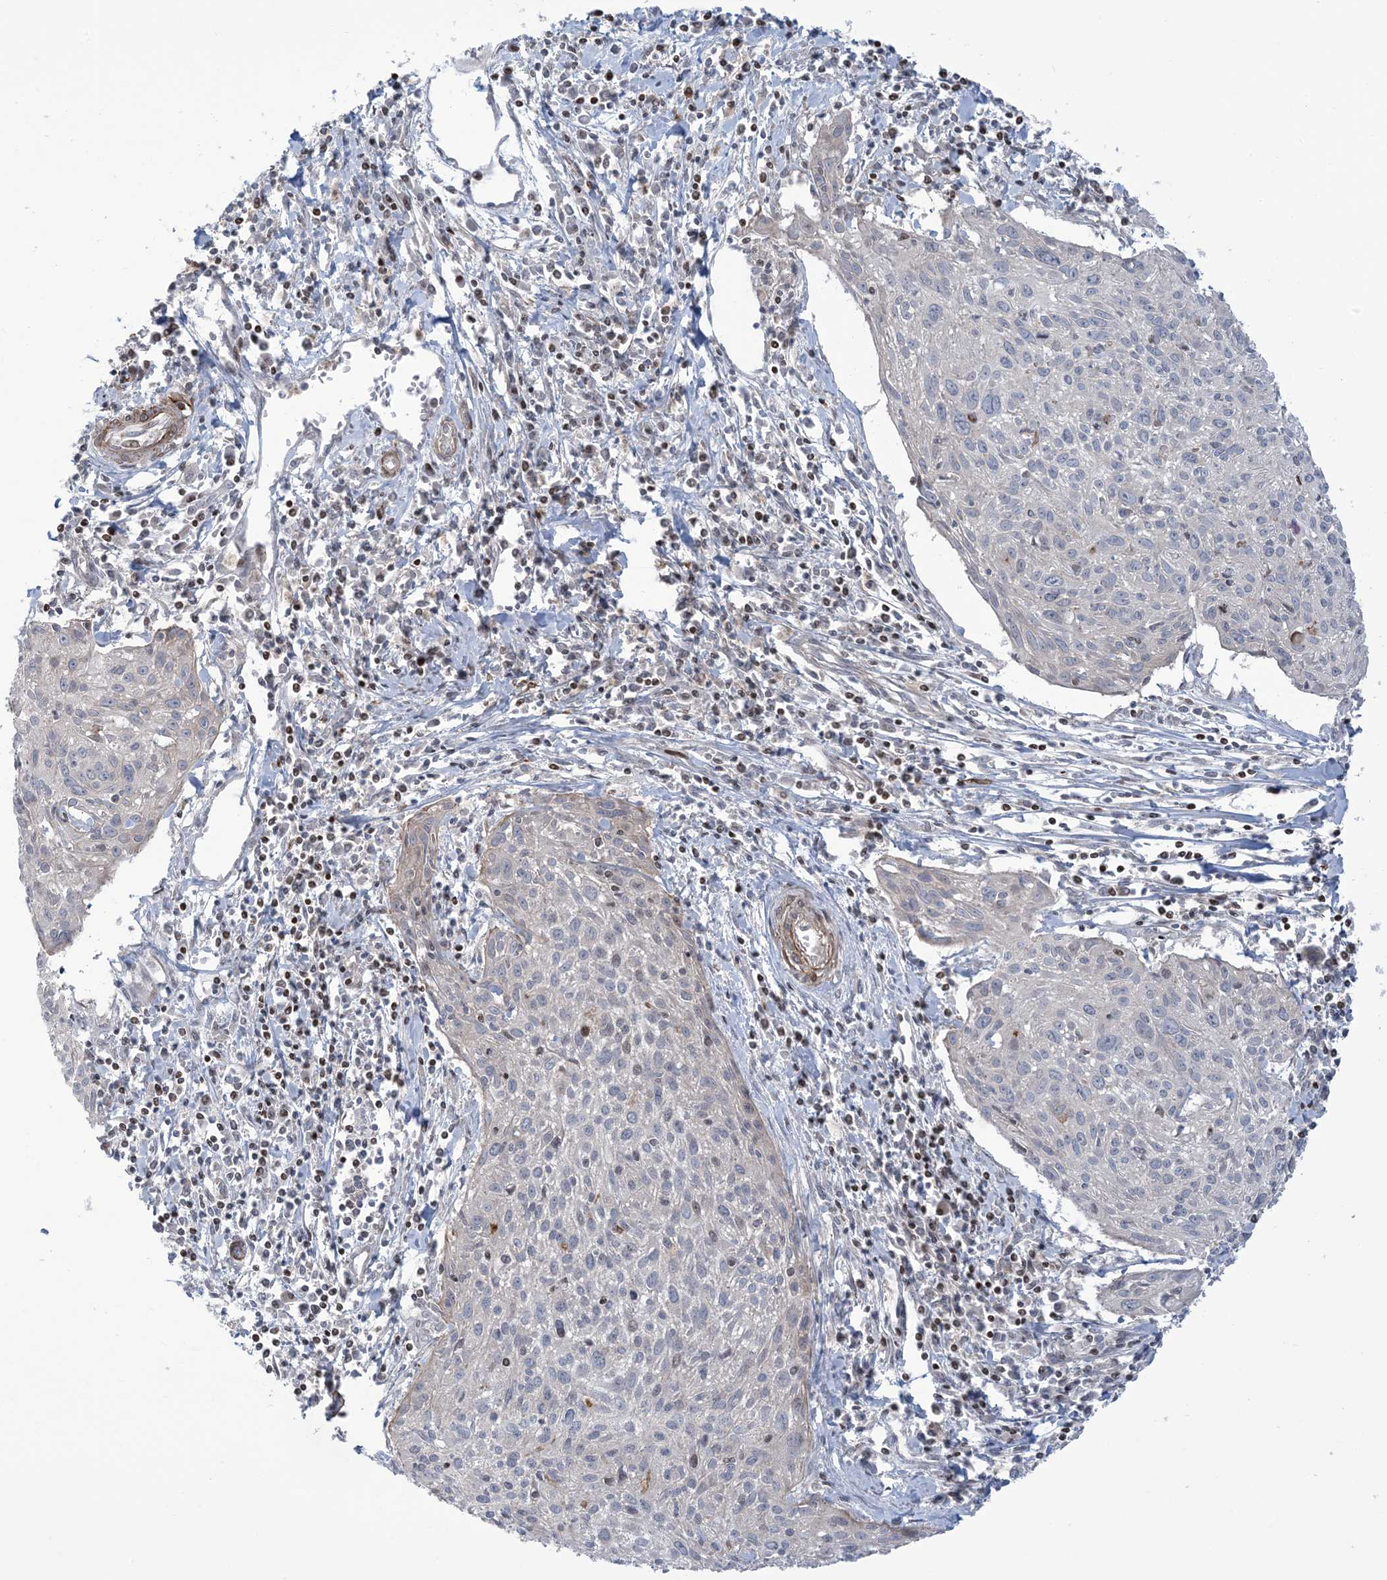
{"staining": {"intensity": "negative", "quantity": "none", "location": "none"}, "tissue": "cervical cancer", "cell_type": "Tumor cells", "image_type": "cancer", "snomed": [{"axis": "morphology", "description": "Squamous cell carcinoma, NOS"}, {"axis": "topography", "description": "Cervix"}], "caption": "Immunohistochemistry (IHC) photomicrograph of neoplastic tissue: human cervical cancer (squamous cell carcinoma) stained with DAB displays no significant protein expression in tumor cells.", "gene": "AFTPH", "patient": {"sex": "female", "age": 51}}